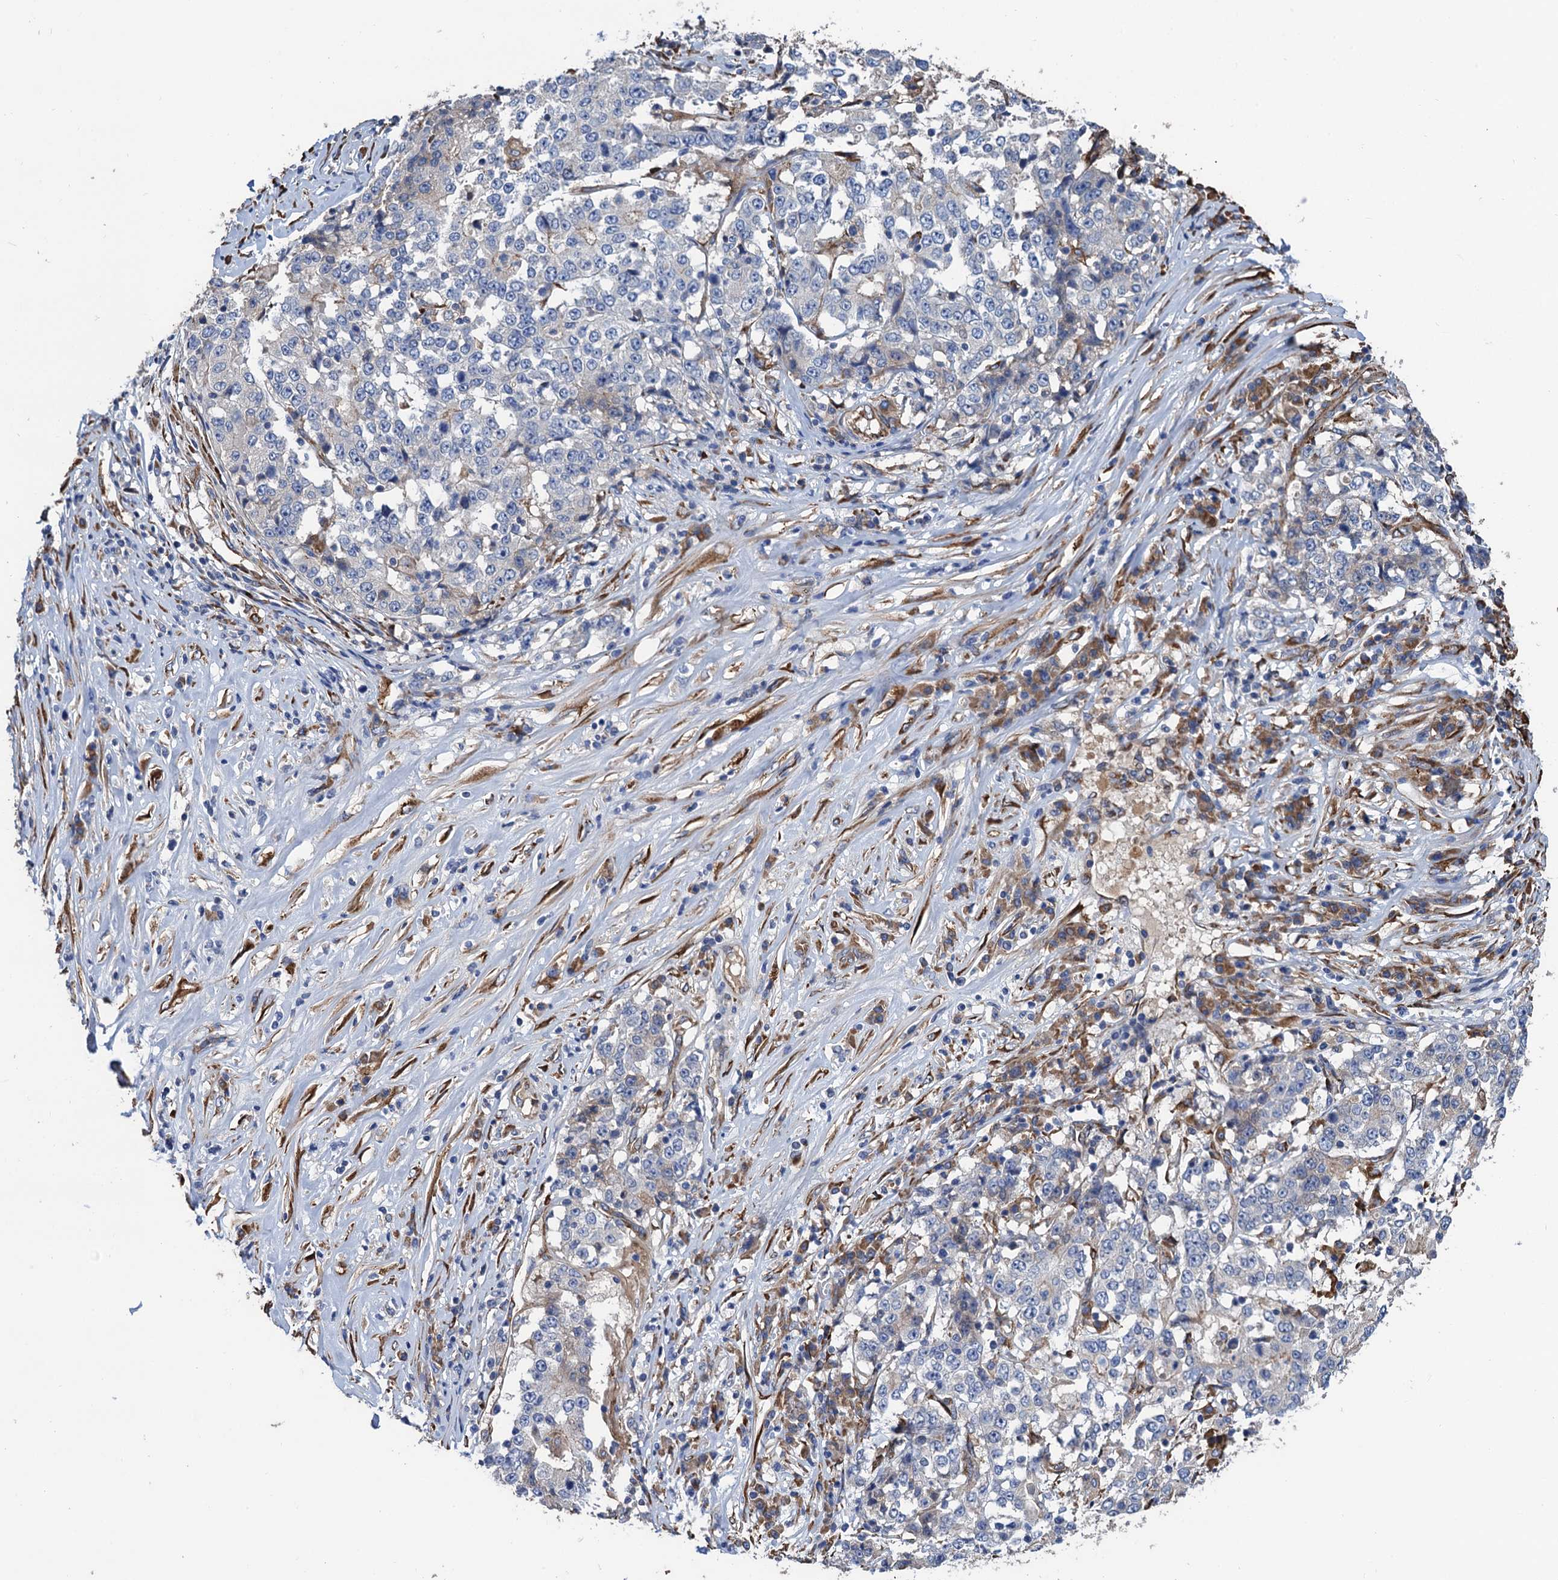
{"staining": {"intensity": "negative", "quantity": "none", "location": "none"}, "tissue": "stomach cancer", "cell_type": "Tumor cells", "image_type": "cancer", "snomed": [{"axis": "morphology", "description": "Adenocarcinoma, NOS"}, {"axis": "topography", "description": "Stomach"}], "caption": "The photomicrograph exhibits no significant positivity in tumor cells of stomach cancer (adenocarcinoma). (Stains: DAB (3,3'-diaminobenzidine) immunohistochemistry with hematoxylin counter stain, Microscopy: brightfield microscopy at high magnification).", "gene": "CNNM1", "patient": {"sex": "male", "age": 59}}